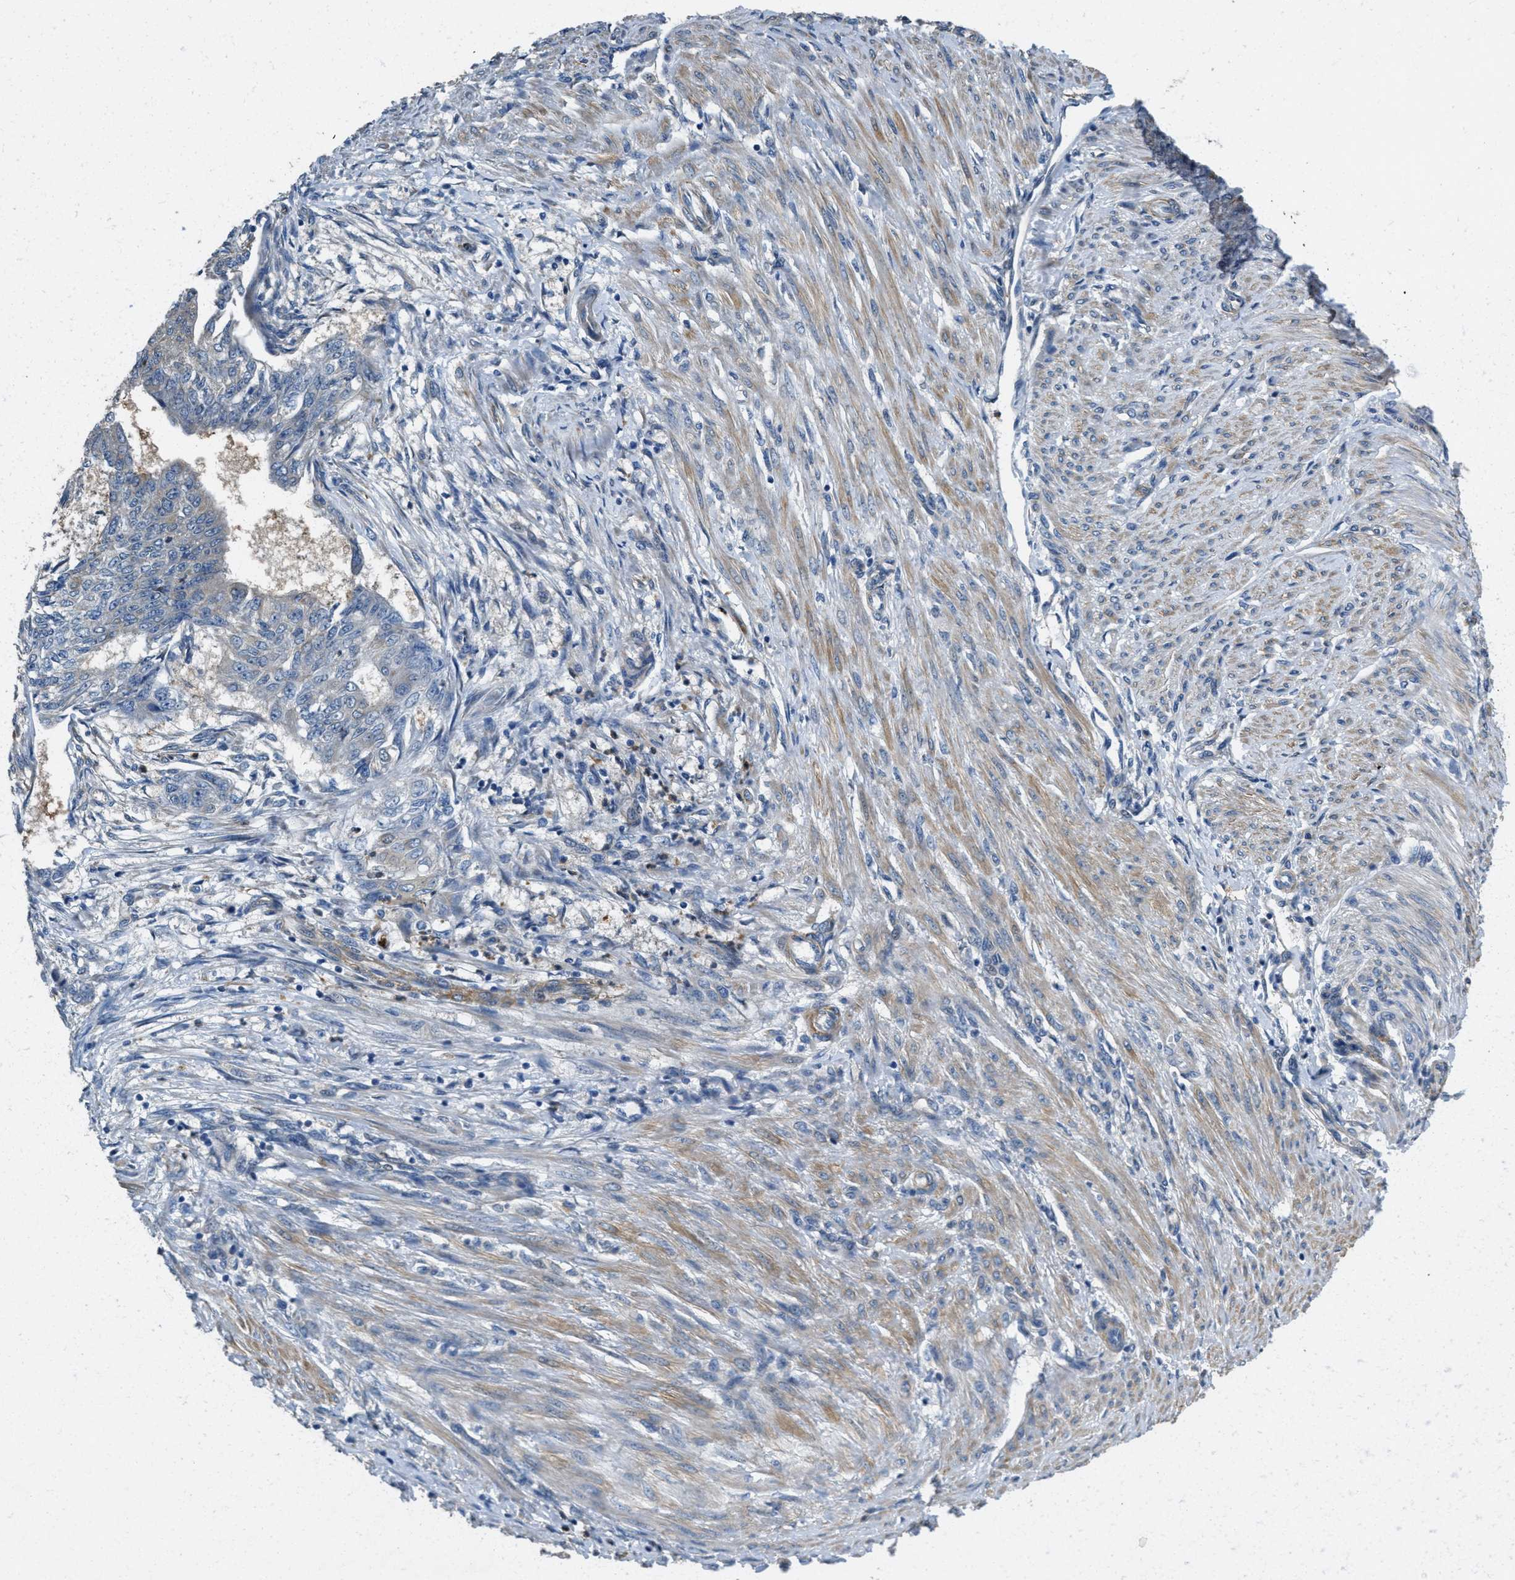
{"staining": {"intensity": "negative", "quantity": "none", "location": "none"}, "tissue": "endometrial cancer", "cell_type": "Tumor cells", "image_type": "cancer", "snomed": [{"axis": "morphology", "description": "Adenocarcinoma, NOS"}, {"axis": "topography", "description": "Endometrium"}], "caption": "Adenocarcinoma (endometrial) stained for a protein using IHC exhibits no expression tumor cells.", "gene": "TOMM70", "patient": {"sex": "female", "age": 32}}